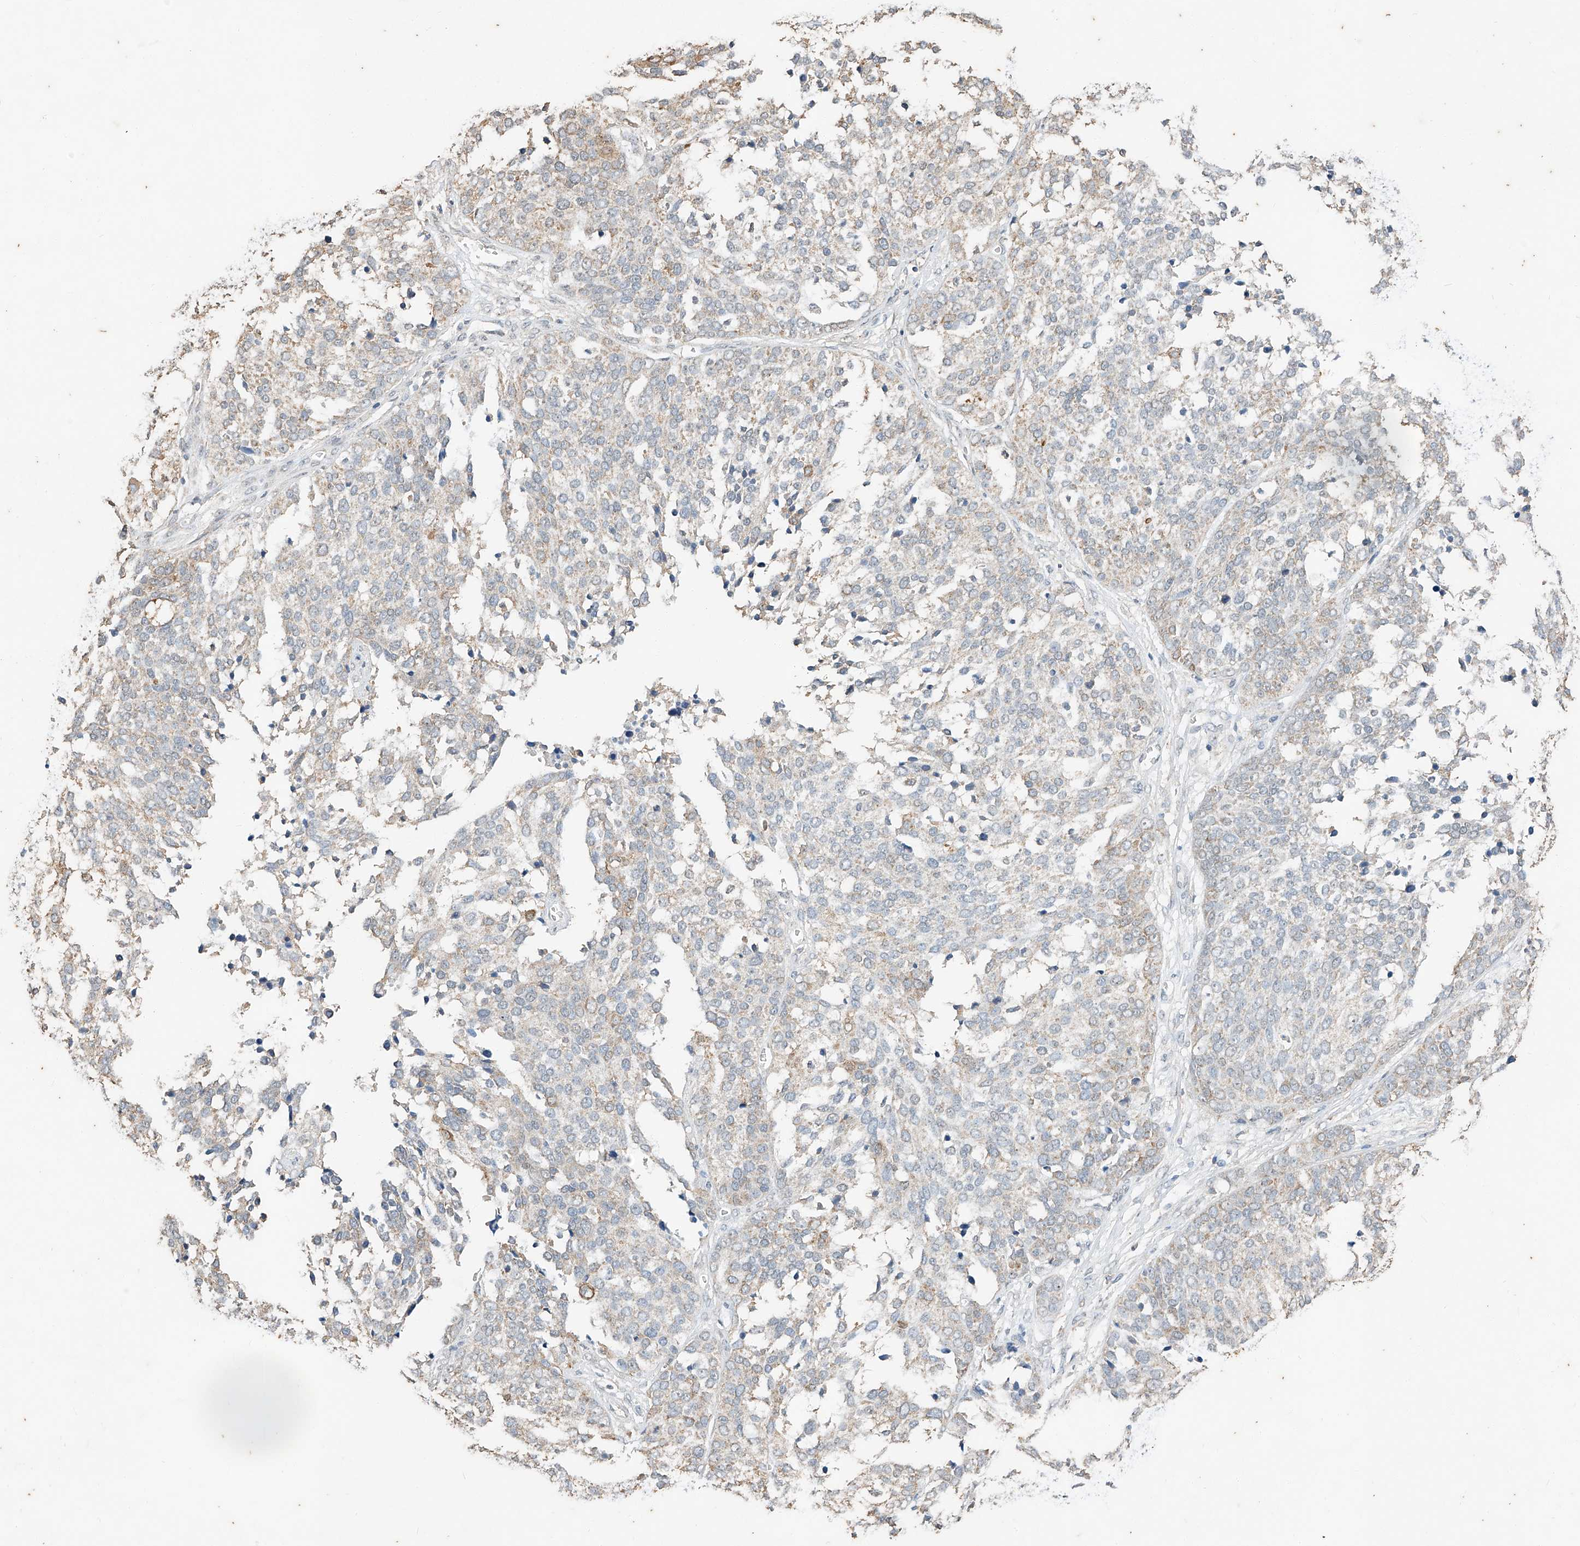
{"staining": {"intensity": "weak", "quantity": "25%-75%", "location": "cytoplasmic/membranous"}, "tissue": "ovarian cancer", "cell_type": "Tumor cells", "image_type": "cancer", "snomed": [{"axis": "morphology", "description": "Cystadenocarcinoma, serous, NOS"}, {"axis": "topography", "description": "Ovary"}], "caption": "Brown immunohistochemical staining in ovarian cancer (serous cystadenocarcinoma) displays weak cytoplasmic/membranous positivity in about 25%-75% of tumor cells.", "gene": "CERS4", "patient": {"sex": "female", "age": 44}}